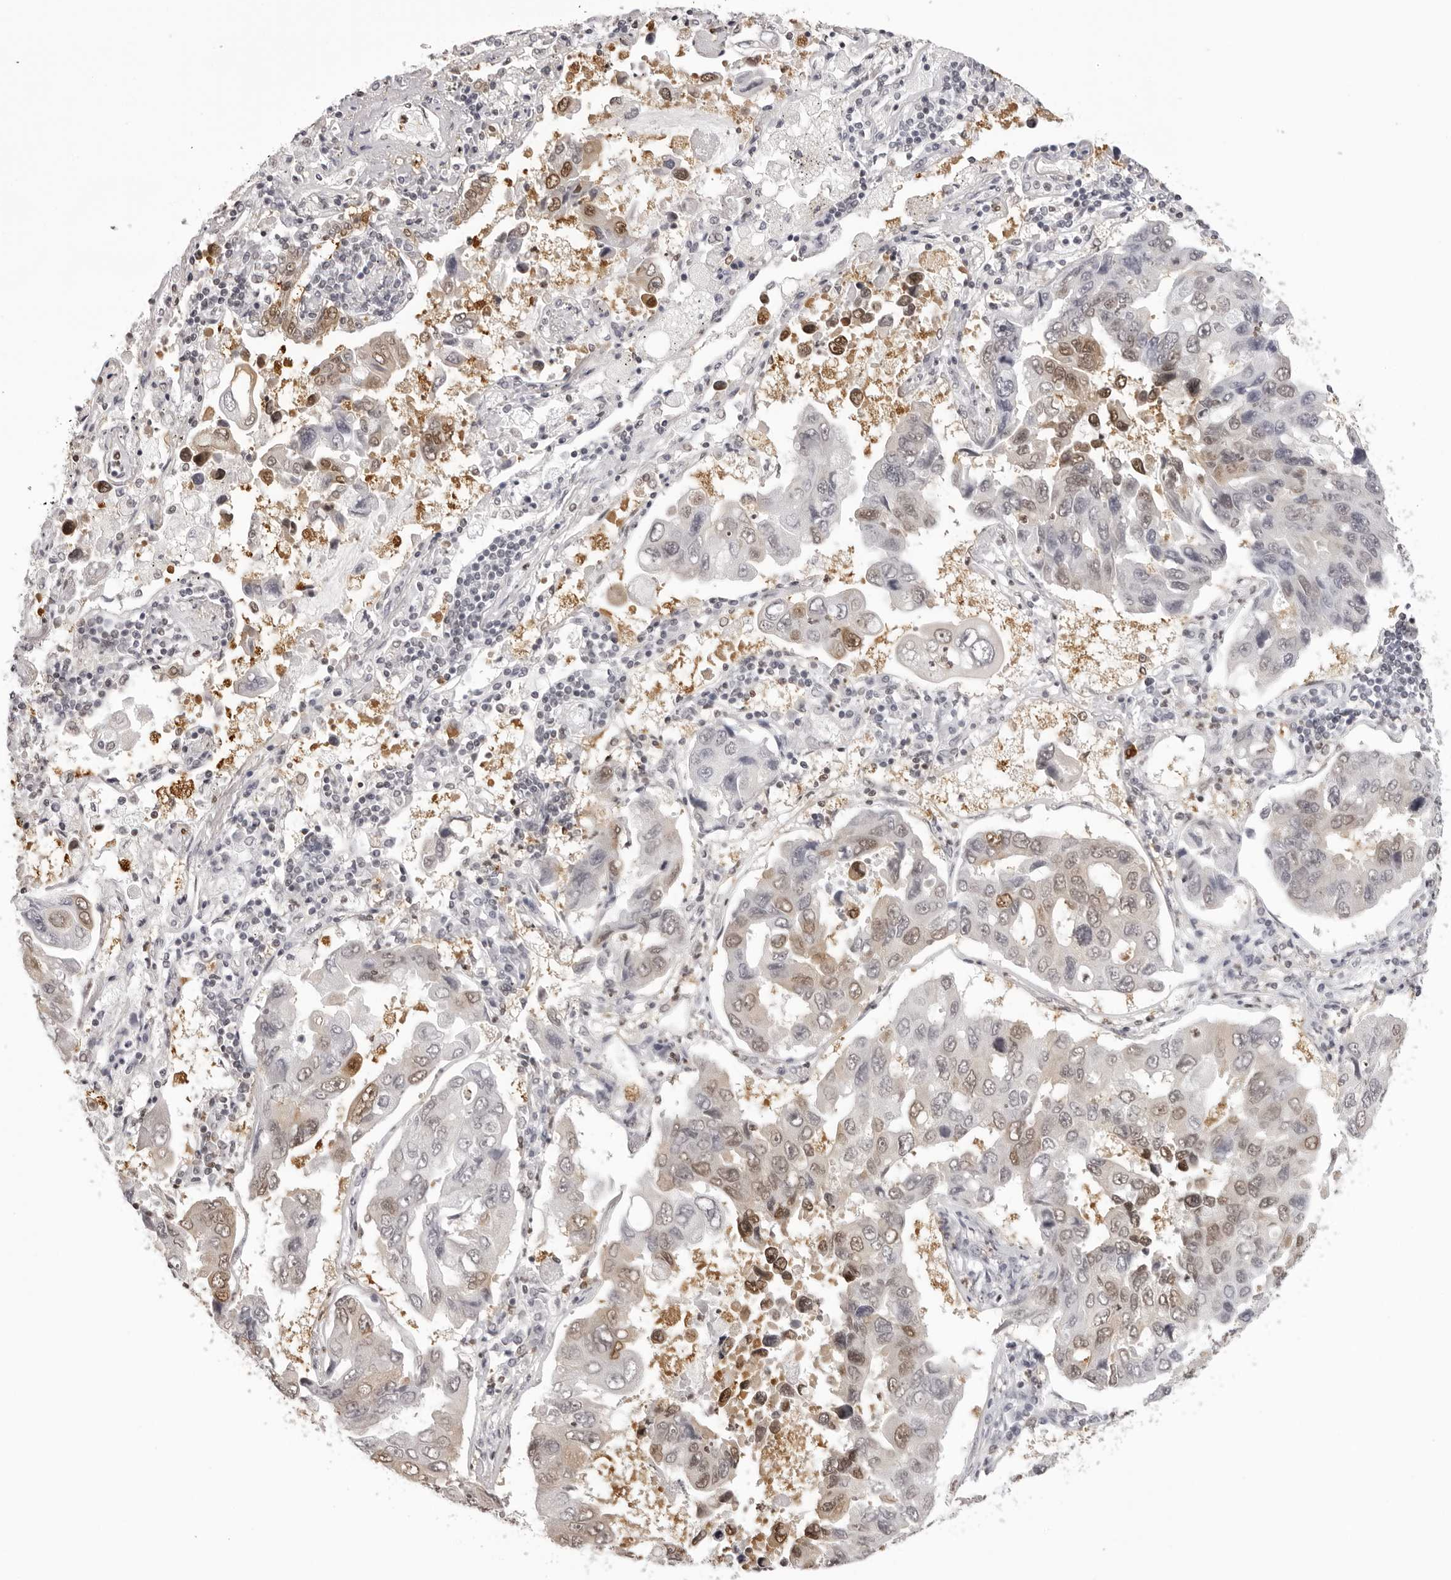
{"staining": {"intensity": "weak", "quantity": "25%-75%", "location": "nuclear"}, "tissue": "lung cancer", "cell_type": "Tumor cells", "image_type": "cancer", "snomed": [{"axis": "morphology", "description": "Adenocarcinoma, NOS"}, {"axis": "topography", "description": "Lung"}], "caption": "Human lung cancer (adenocarcinoma) stained with a brown dye exhibits weak nuclear positive positivity in about 25%-75% of tumor cells.", "gene": "HSPA4", "patient": {"sex": "male", "age": 64}}